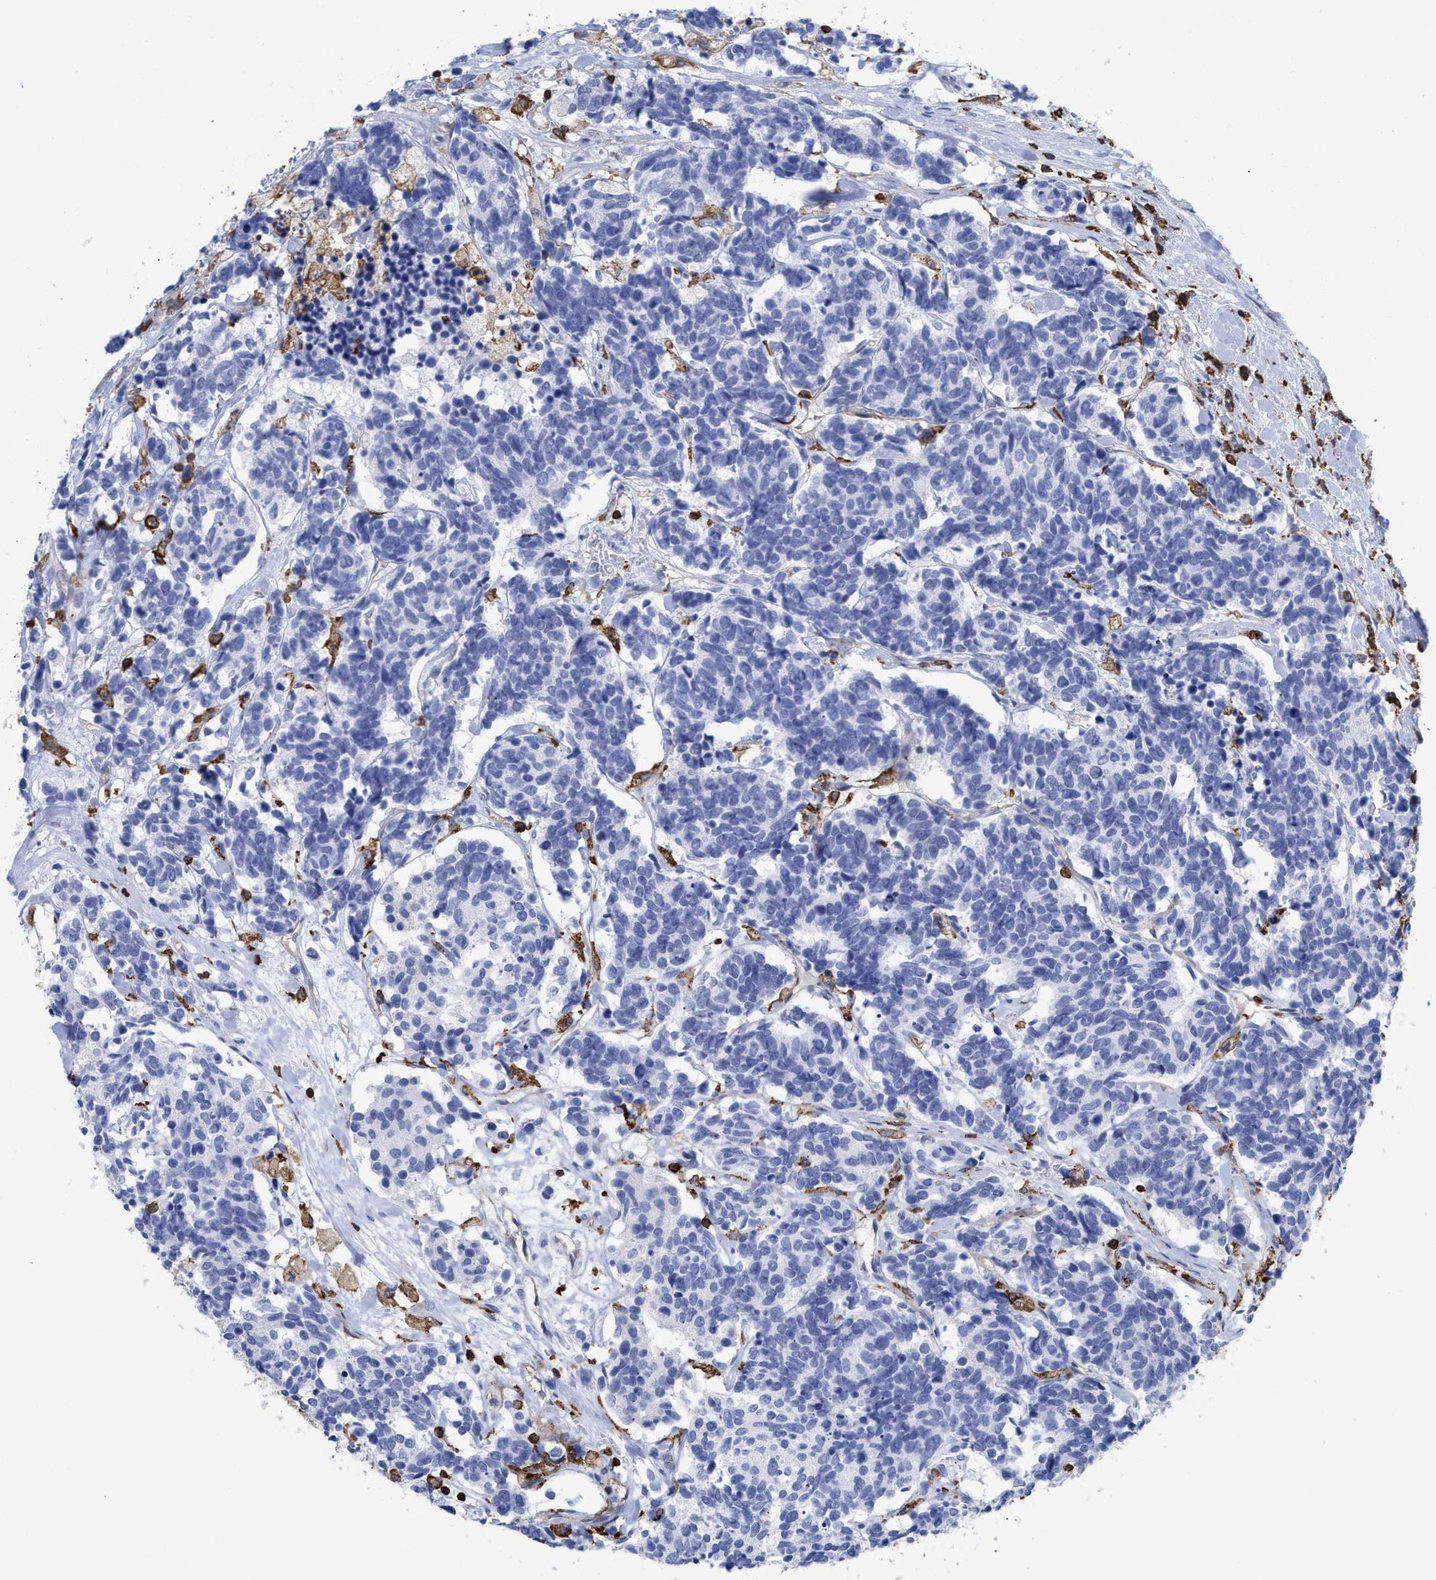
{"staining": {"intensity": "negative", "quantity": "none", "location": "none"}, "tissue": "carcinoid", "cell_type": "Tumor cells", "image_type": "cancer", "snomed": [{"axis": "morphology", "description": "Carcinoma, NOS"}, {"axis": "morphology", "description": "Carcinoid, malignant, NOS"}, {"axis": "topography", "description": "Urinary bladder"}], "caption": "Photomicrograph shows no protein expression in tumor cells of carcinoid tissue.", "gene": "HCLS1", "patient": {"sex": "male", "age": 57}}